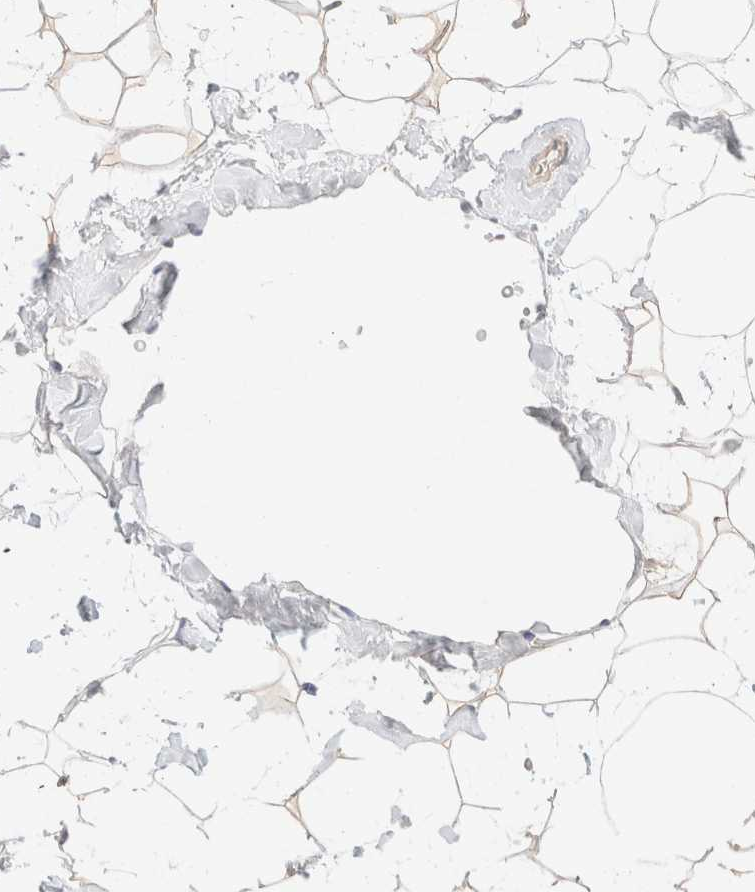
{"staining": {"intensity": "weak", "quantity": ">75%", "location": "cytoplasmic/membranous"}, "tissue": "adipose tissue", "cell_type": "Adipocytes", "image_type": "normal", "snomed": [{"axis": "morphology", "description": "Normal tissue, NOS"}, {"axis": "morphology", "description": "Fibrosis, NOS"}, {"axis": "topography", "description": "Breast"}, {"axis": "topography", "description": "Adipose tissue"}], "caption": "Protein staining of benign adipose tissue reveals weak cytoplasmic/membranous staining in approximately >75% of adipocytes.", "gene": "CSNK1E", "patient": {"sex": "female", "age": 39}}